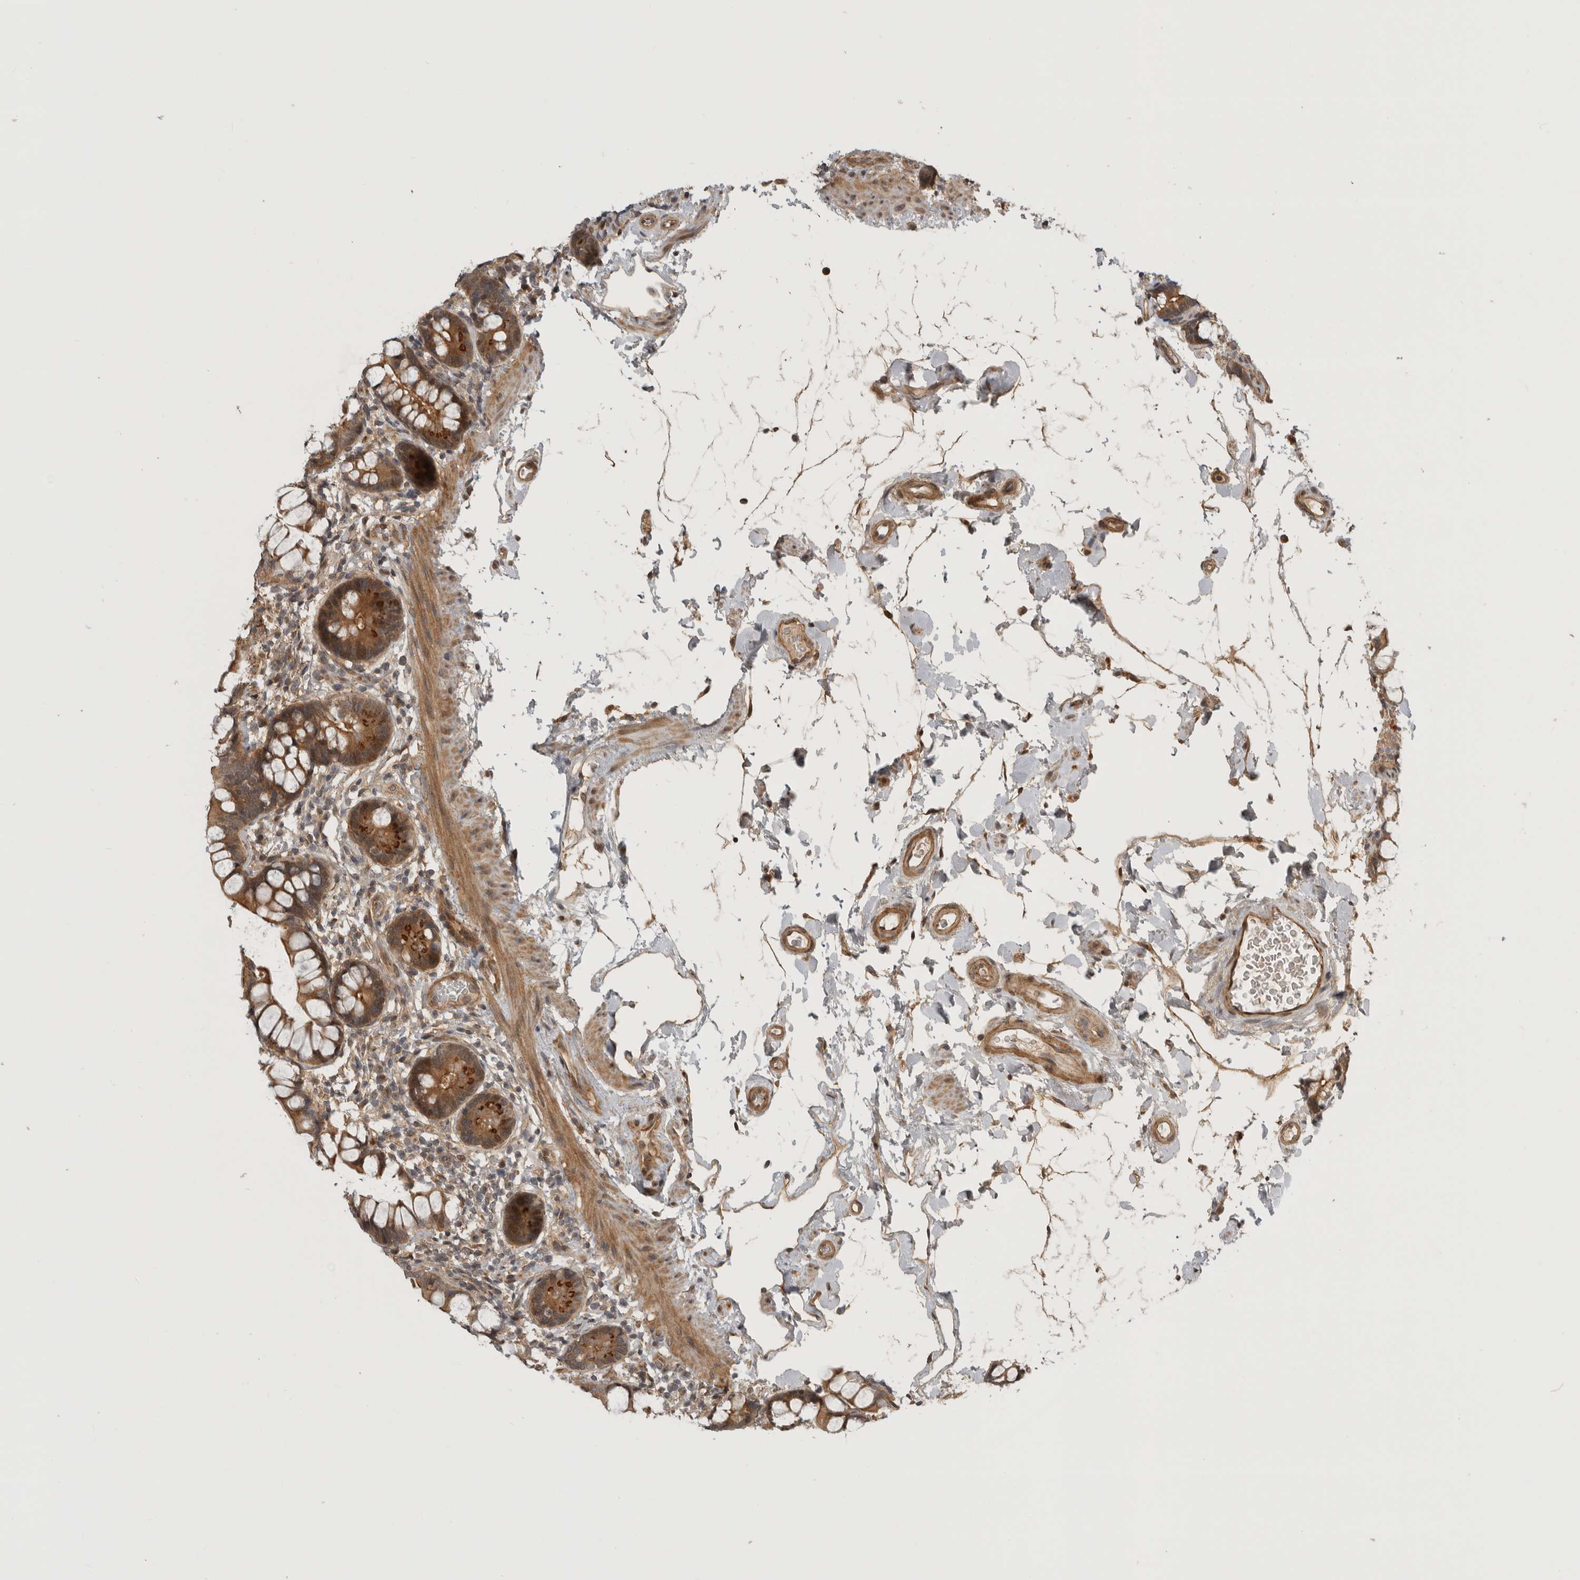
{"staining": {"intensity": "moderate", "quantity": ">75%", "location": "cytoplasmic/membranous"}, "tissue": "small intestine", "cell_type": "Glandular cells", "image_type": "normal", "snomed": [{"axis": "morphology", "description": "Normal tissue, NOS"}, {"axis": "topography", "description": "Small intestine"}], "caption": "Protein staining displays moderate cytoplasmic/membranous positivity in about >75% of glandular cells in unremarkable small intestine. (Stains: DAB (3,3'-diaminobenzidine) in brown, nuclei in blue, Microscopy: brightfield microscopy at high magnification).", "gene": "CUEDC1", "patient": {"sex": "female", "age": 84}}